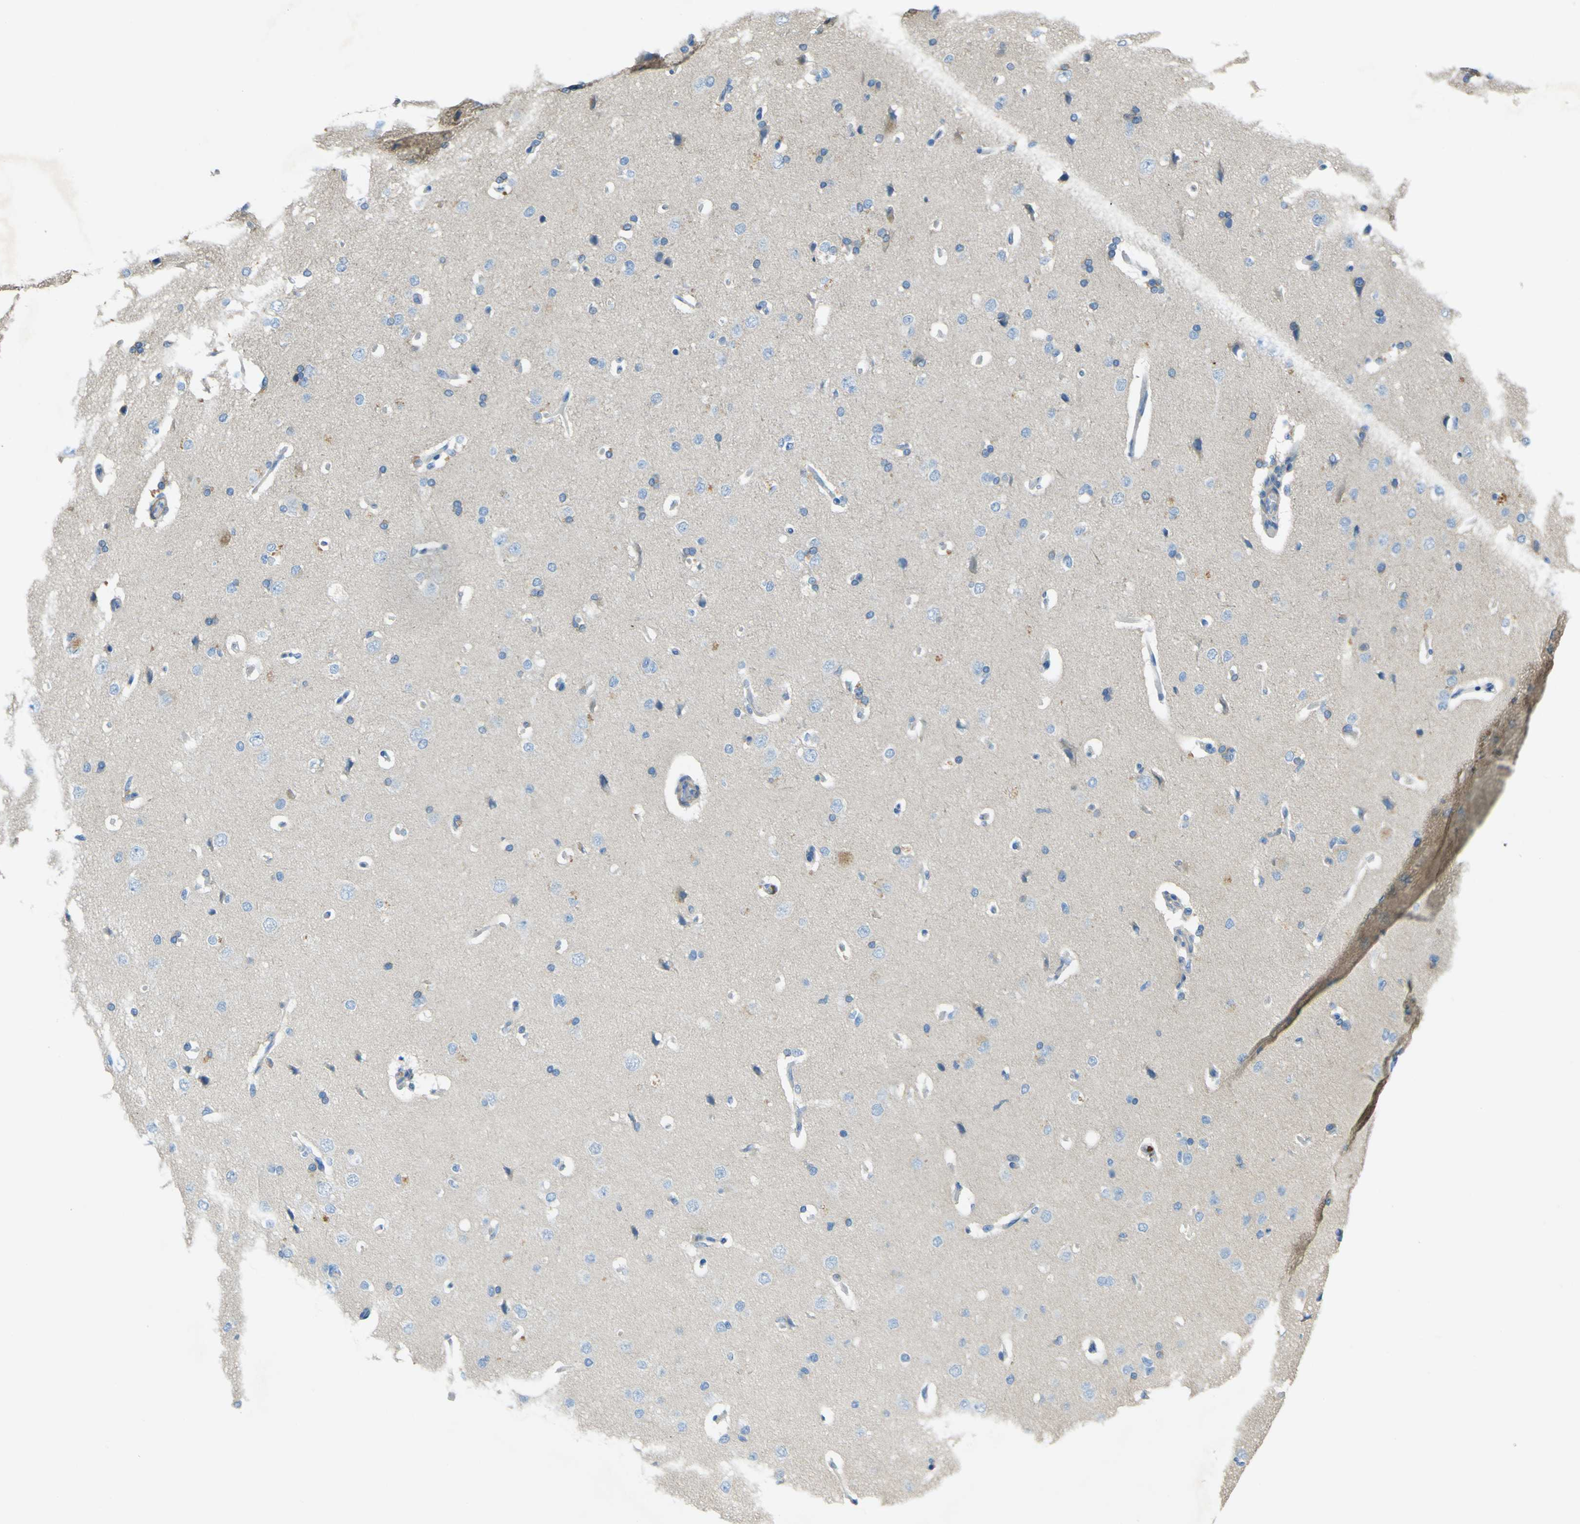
{"staining": {"intensity": "negative", "quantity": "none", "location": "none"}, "tissue": "cerebral cortex", "cell_type": "Endothelial cells", "image_type": "normal", "snomed": [{"axis": "morphology", "description": "Normal tissue, NOS"}, {"axis": "topography", "description": "Cerebral cortex"}], "caption": "Endothelial cells show no significant staining in benign cerebral cortex.", "gene": "OGN", "patient": {"sex": "male", "age": 62}}